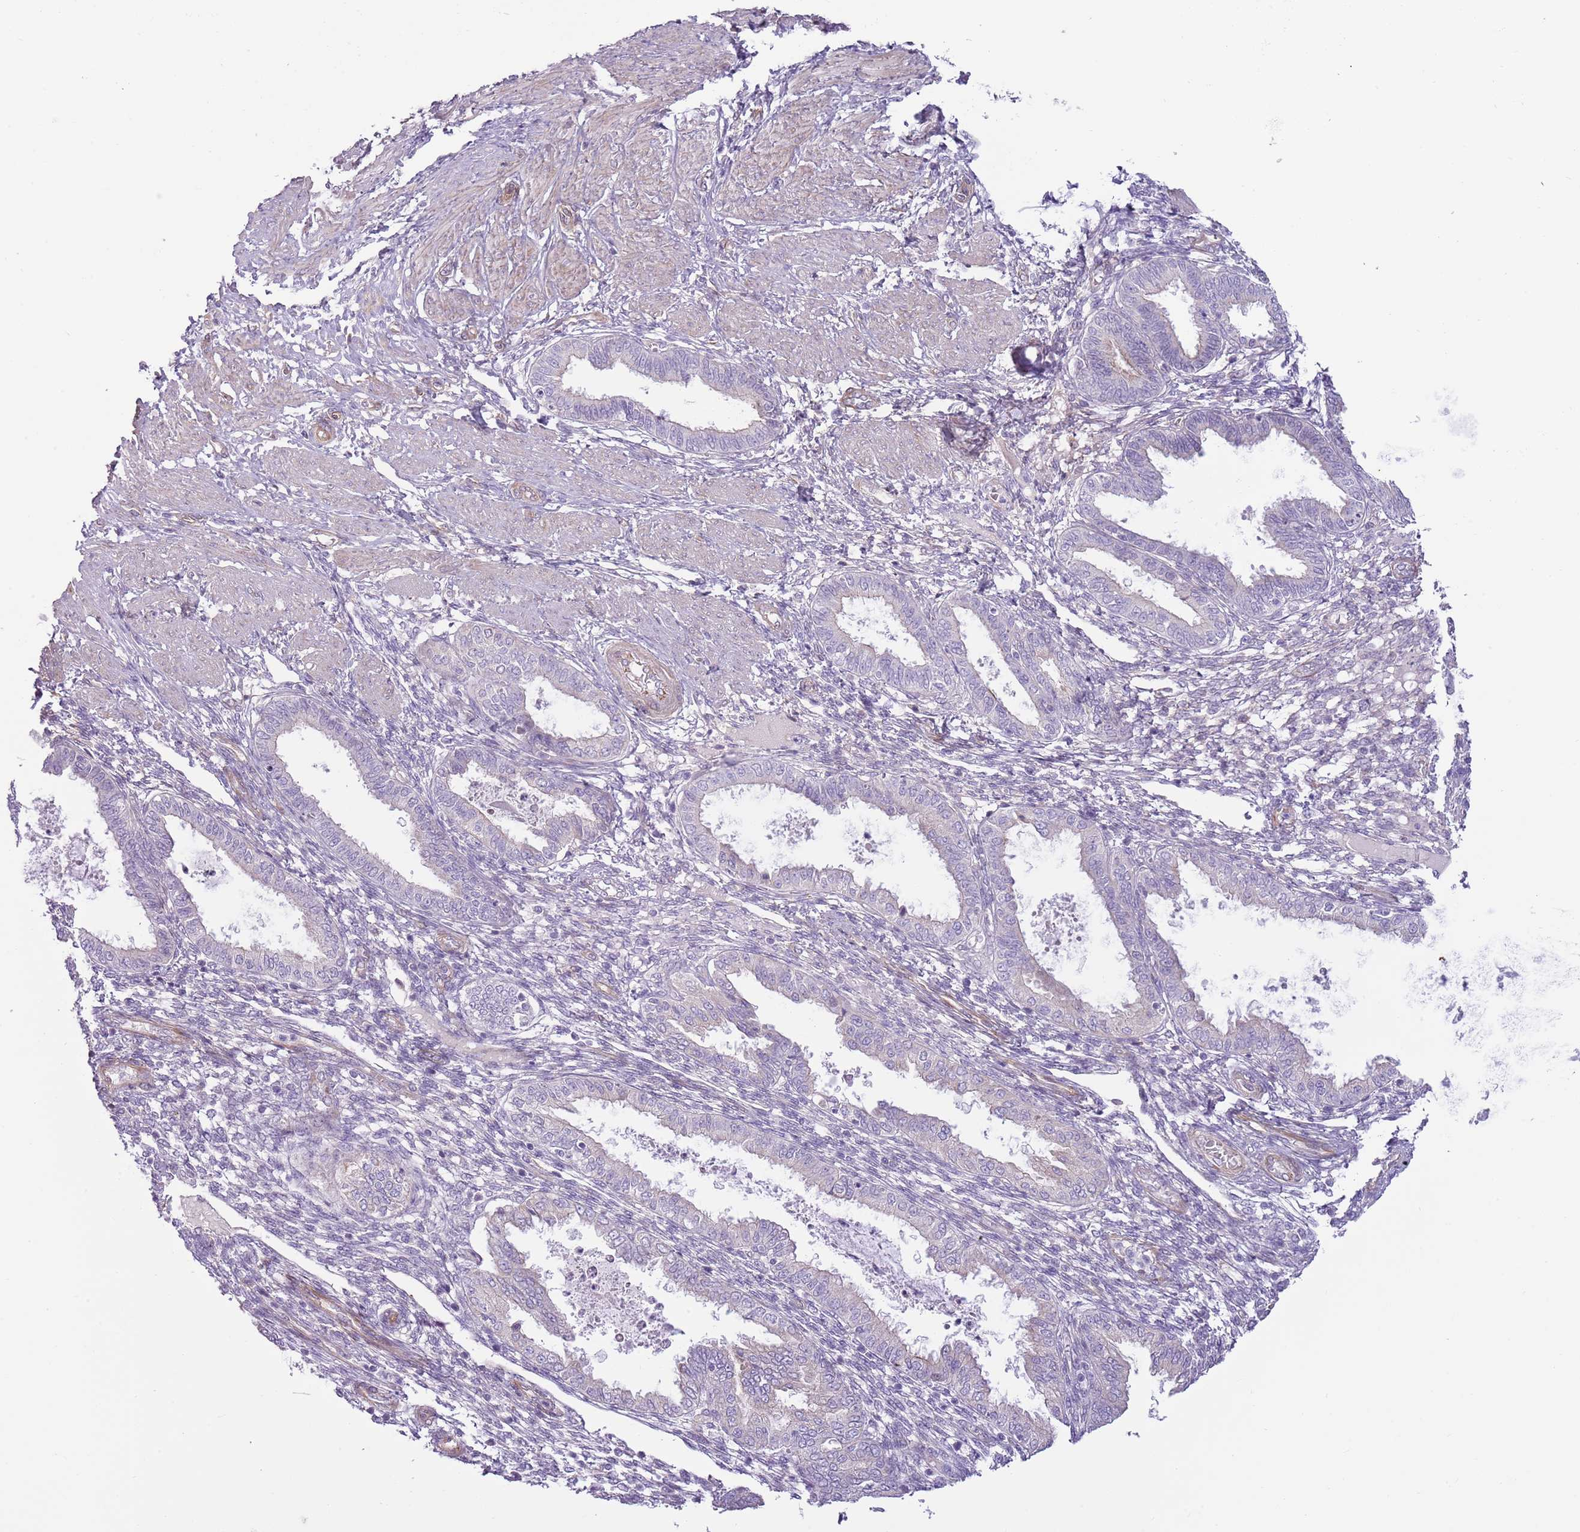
{"staining": {"intensity": "negative", "quantity": "none", "location": "none"}, "tissue": "endometrium", "cell_type": "Cells in endometrial stroma", "image_type": "normal", "snomed": [{"axis": "morphology", "description": "Normal tissue, NOS"}, {"axis": "topography", "description": "Endometrium"}], "caption": "Immunohistochemistry (IHC) photomicrograph of normal endometrium stained for a protein (brown), which reveals no positivity in cells in endometrial stroma.", "gene": "MRO", "patient": {"sex": "female", "age": 33}}